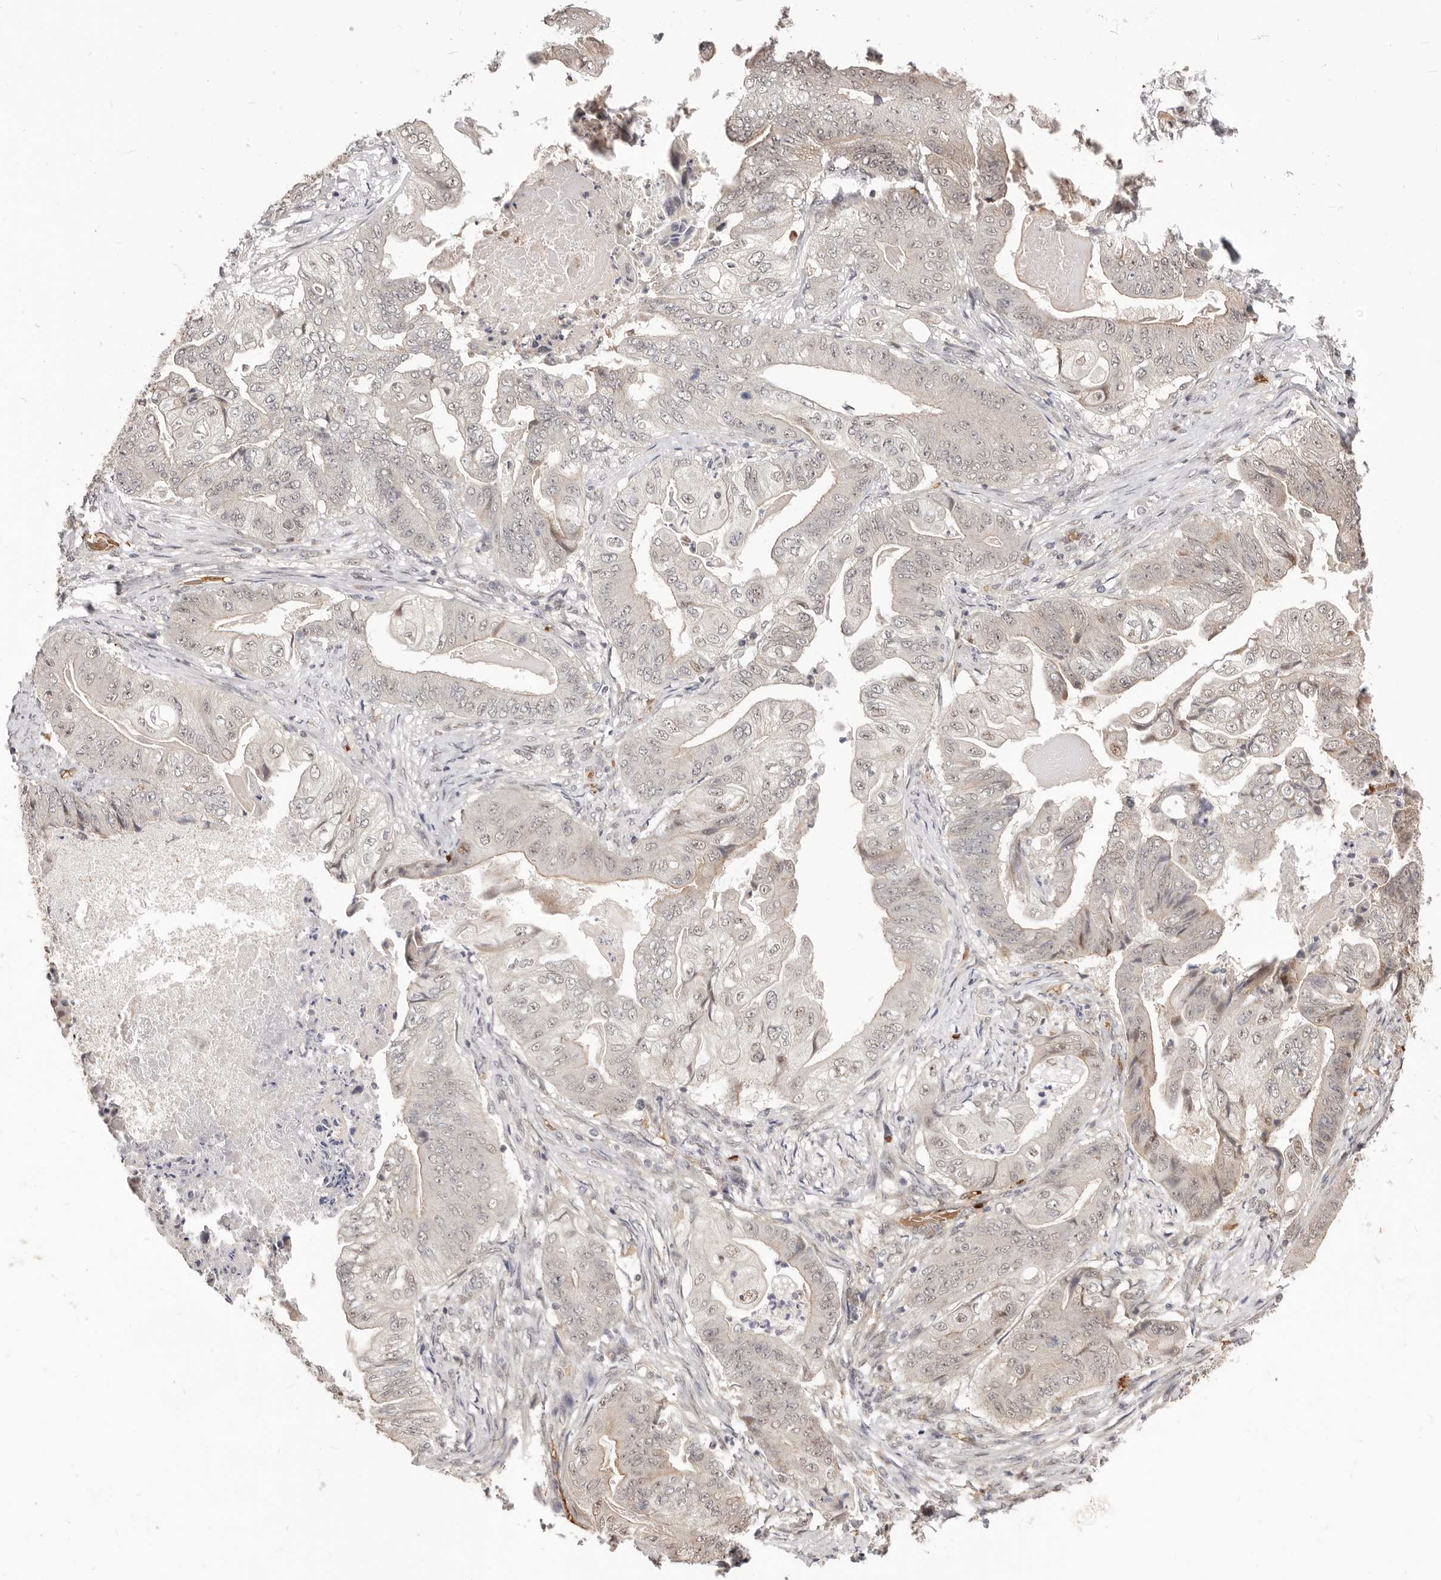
{"staining": {"intensity": "weak", "quantity": "<25%", "location": "nuclear"}, "tissue": "stomach cancer", "cell_type": "Tumor cells", "image_type": "cancer", "snomed": [{"axis": "morphology", "description": "Adenocarcinoma, NOS"}, {"axis": "topography", "description": "Stomach"}], "caption": "Immunohistochemistry (IHC) of human adenocarcinoma (stomach) displays no positivity in tumor cells.", "gene": "NCOA3", "patient": {"sex": "female", "age": 73}}